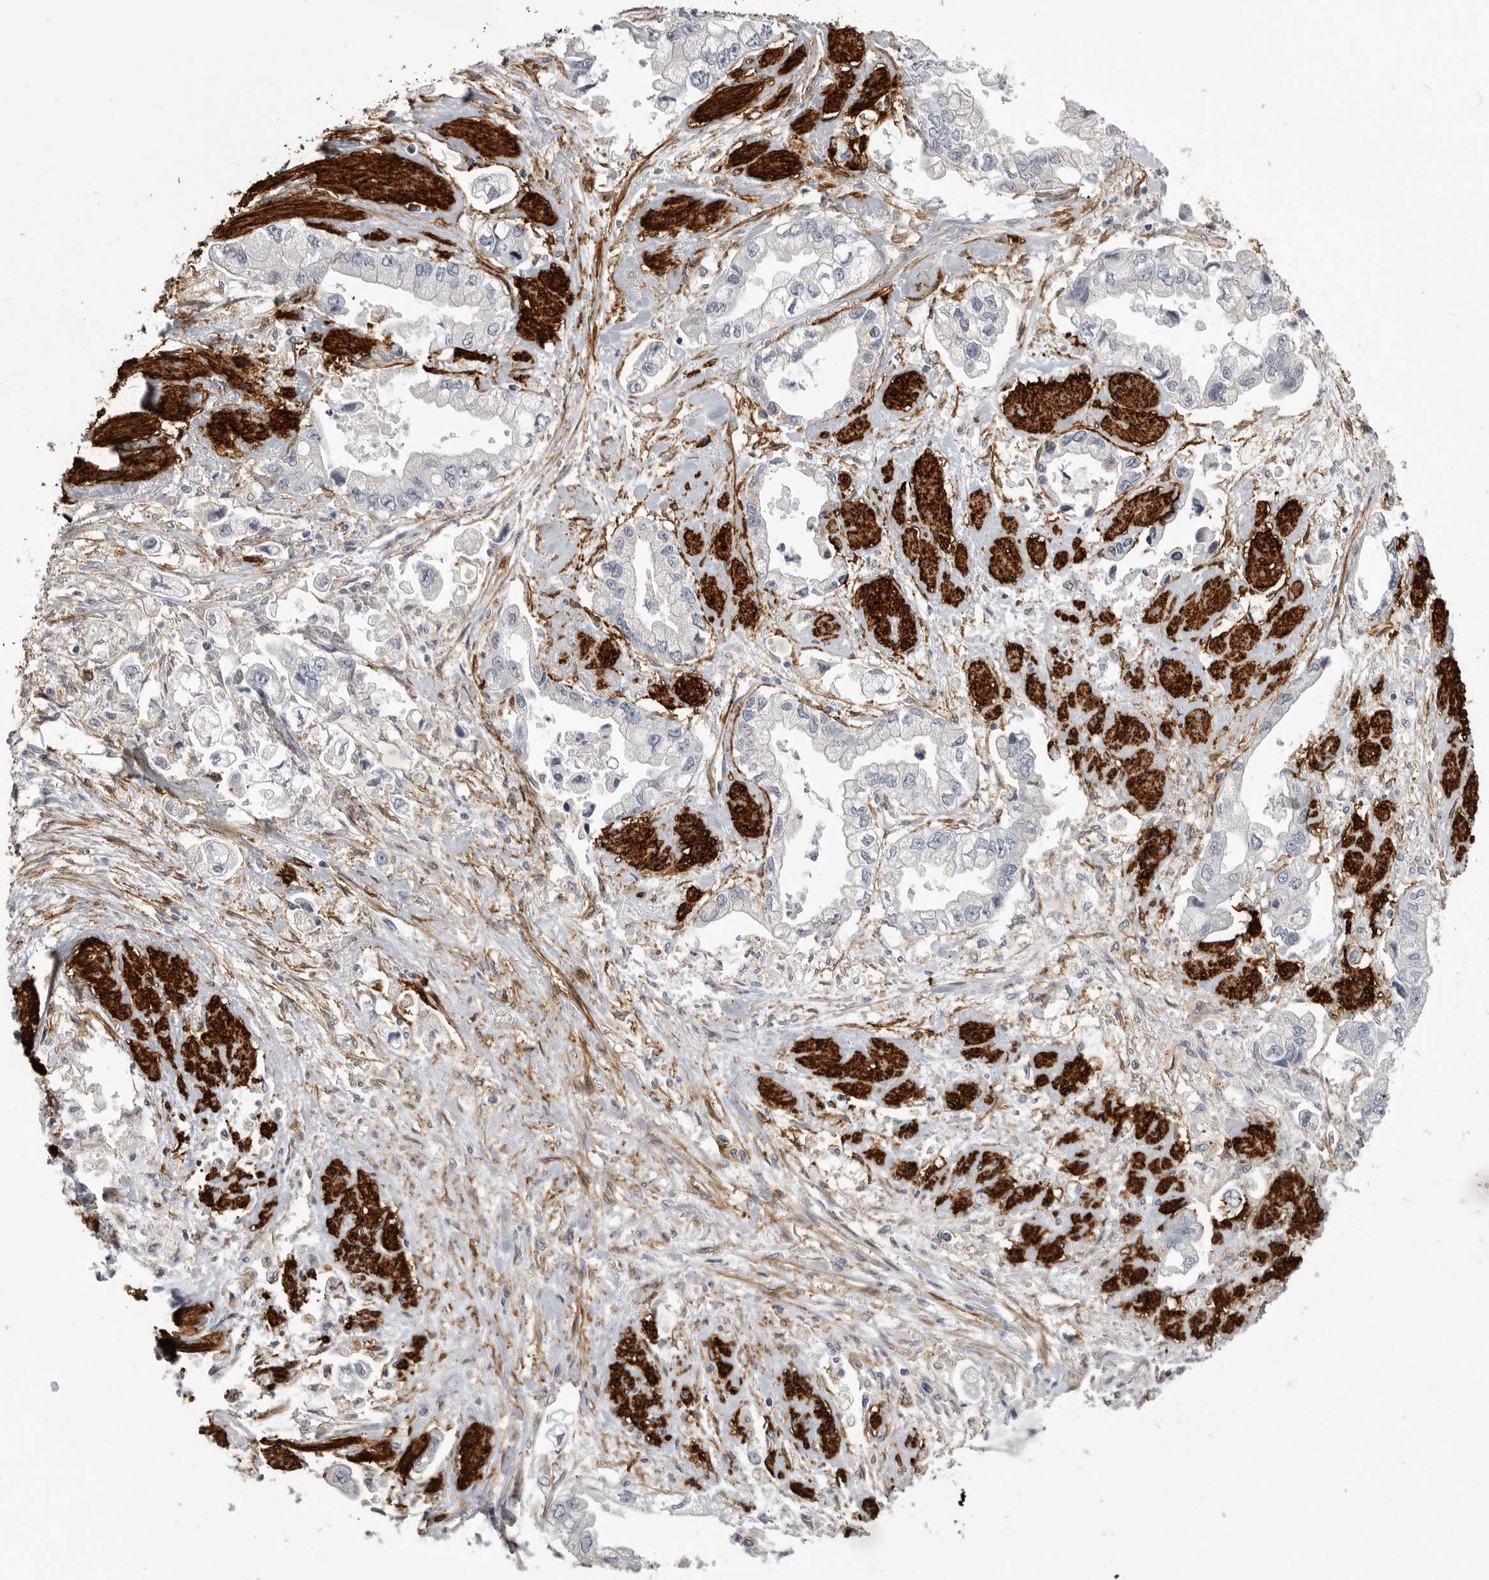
{"staining": {"intensity": "negative", "quantity": "none", "location": "none"}, "tissue": "stomach cancer", "cell_type": "Tumor cells", "image_type": "cancer", "snomed": [{"axis": "morphology", "description": "Adenocarcinoma, NOS"}, {"axis": "topography", "description": "Stomach"}], "caption": "Adenocarcinoma (stomach) was stained to show a protein in brown. There is no significant positivity in tumor cells. The staining was performed using DAB to visualize the protein expression in brown, while the nuclei were stained in blue with hematoxylin (Magnification: 20x).", "gene": "AOC3", "patient": {"sex": "male", "age": 62}}